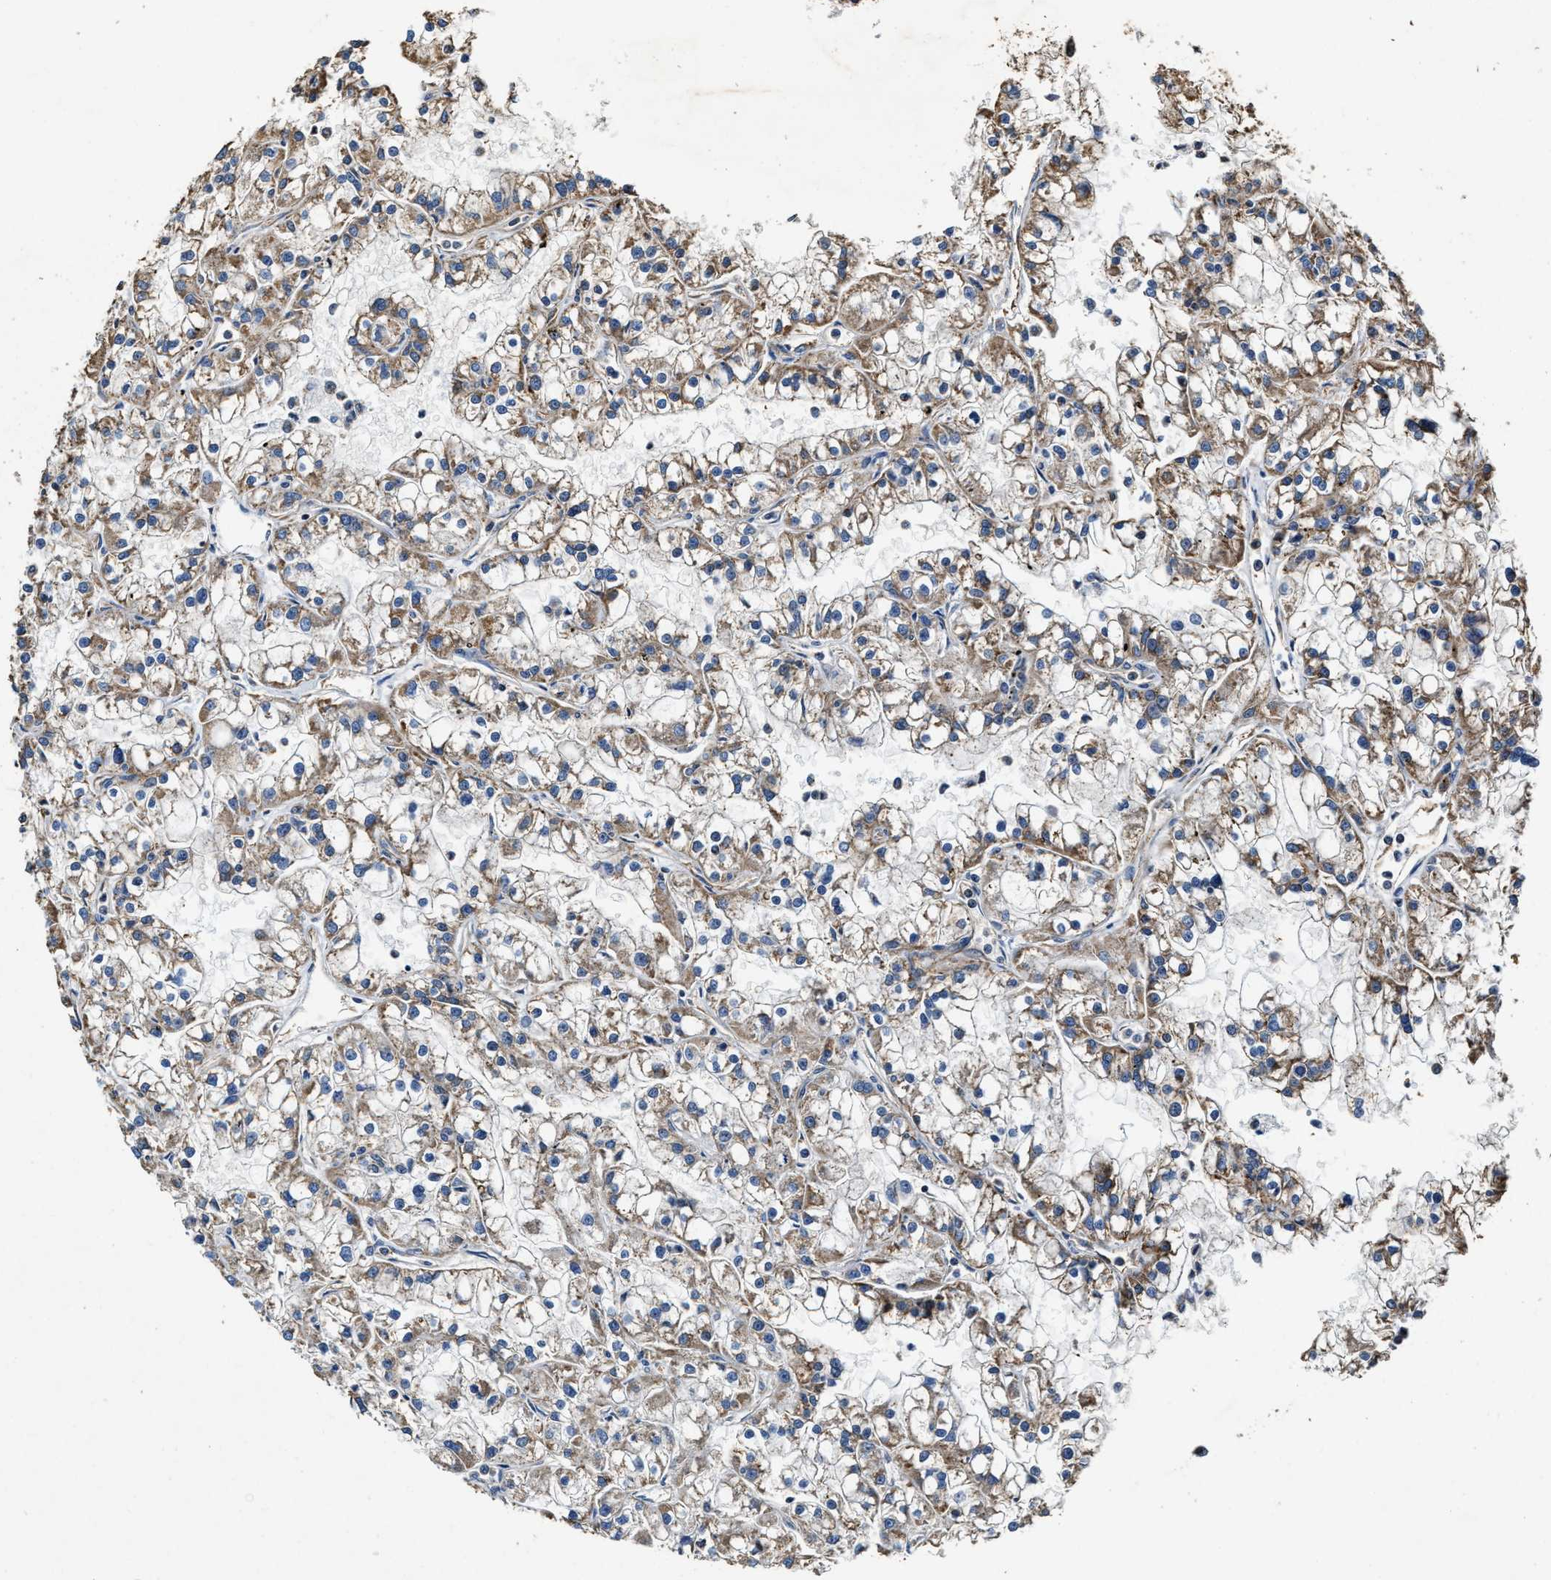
{"staining": {"intensity": "moderate", "quantity": ">75%", "location": "cytoplasmic/membranous"}, "tissue": "renal cancer", "cell_type": "Tumor cells", "image_type": "cancer", "snomed": [{"axis": "morphology", "description": "Adenocarcinoma, NOS"}, {"axis": "topography", "description": "Kidney"}], "caption": "Human renal cancer stained with a protein marker reveals moderate staining in tumor cells.", "gene": "GFRA3", "patient": {"sex": "female", "age": 52}}